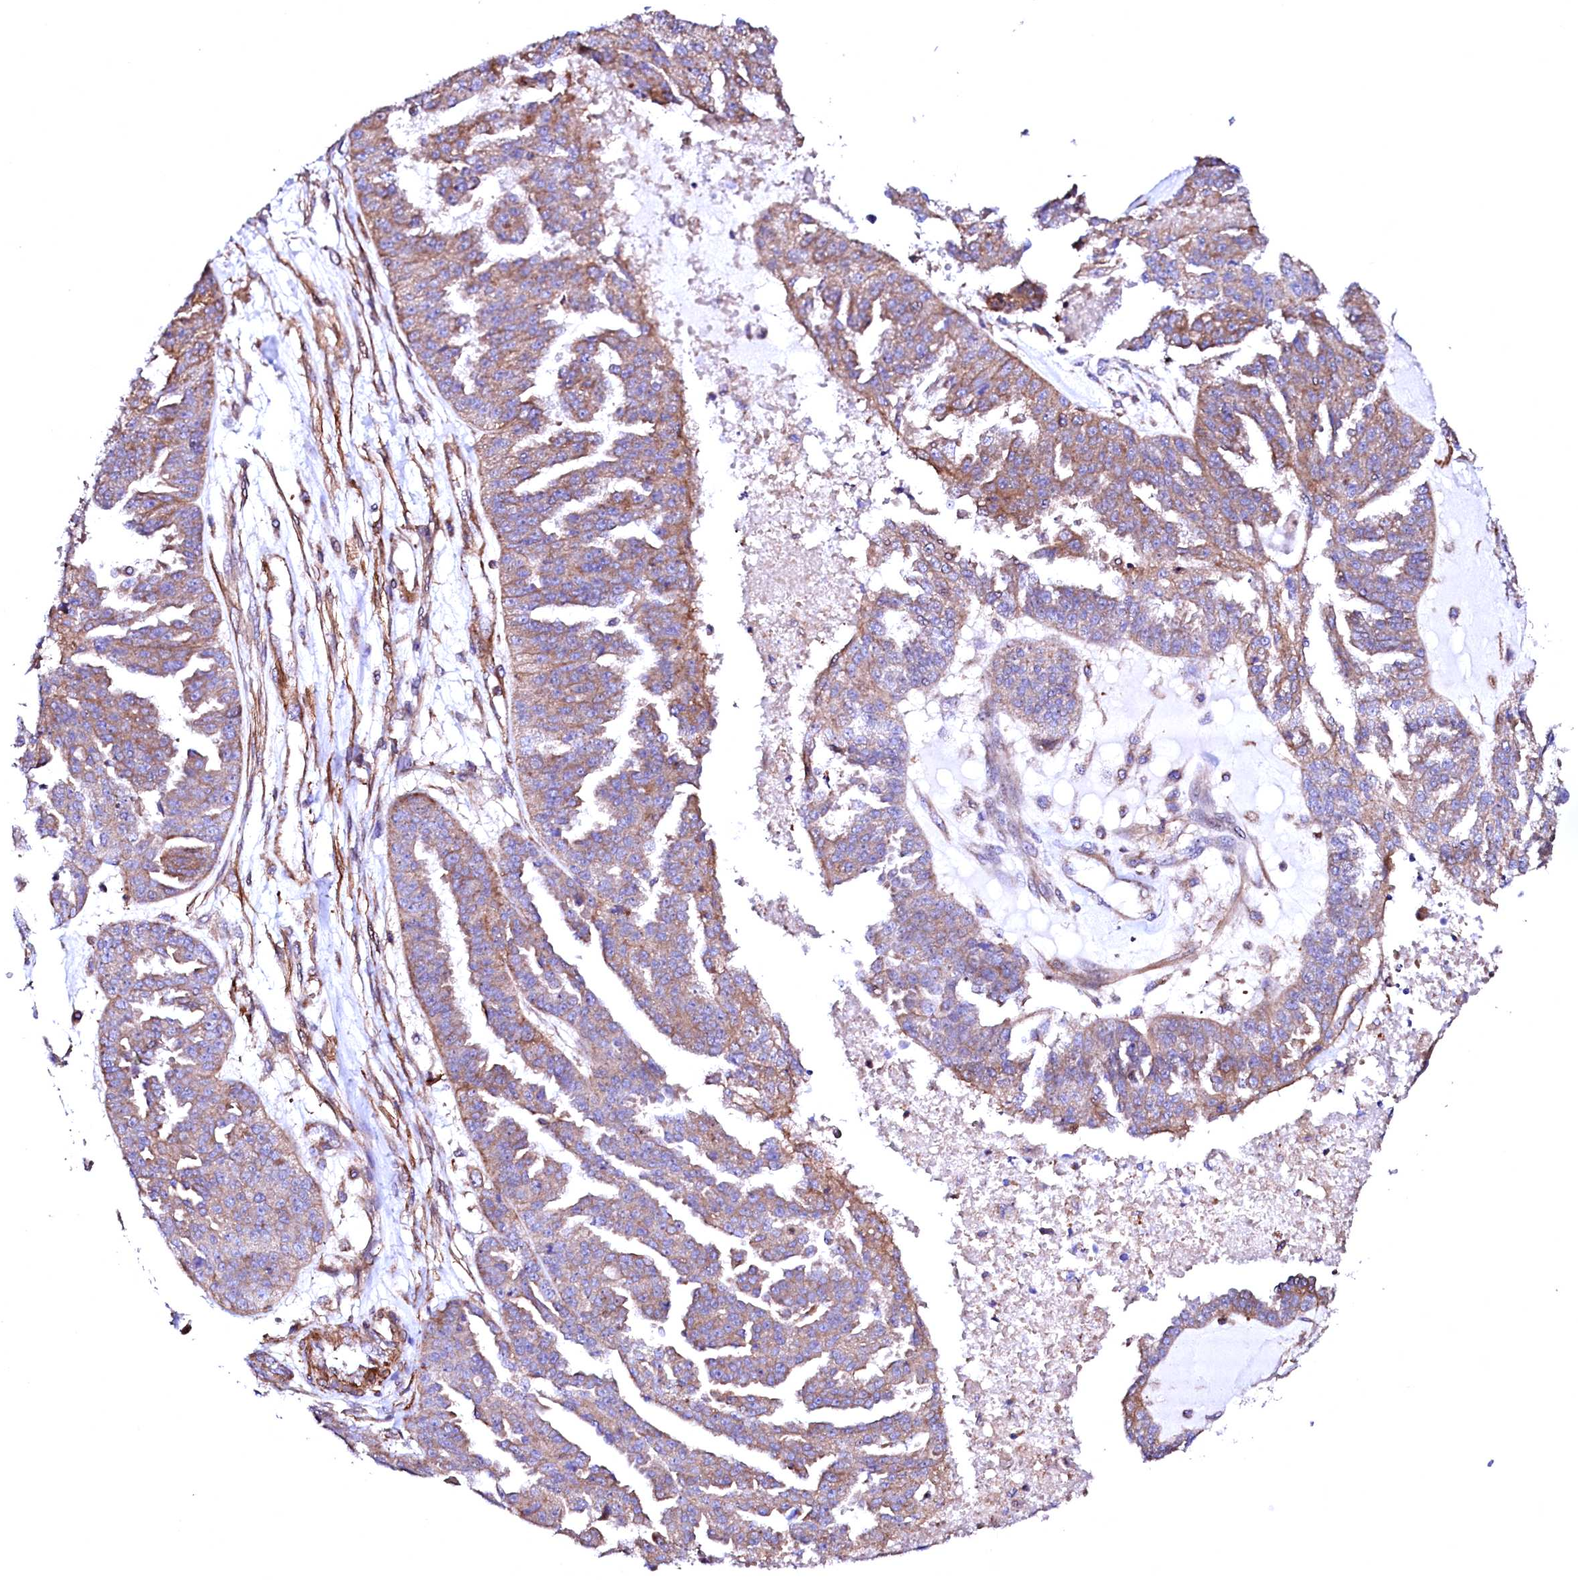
{"staining": {"intensity": "weak", "quantity": ">75%", "location": "cytoplasmic/membranous"}, "tissue": "ovarian cancer", "cell_type": "Tumor cells", "image_type": "cancer", "snomed": [{"axis": "morphology", "description": "Cystadenocarcinoma, serous, NOS"}, {"axis": "topography", "description": "Ovary"}], "caption": "Ovarian serous cystadenocarcinoma tissue demonstrates weak cytoplasmic/membranous positivity in approximately >75% of tumor cells", "gene": "GPR176", "patient": {"sex": "female", "age": 58}}